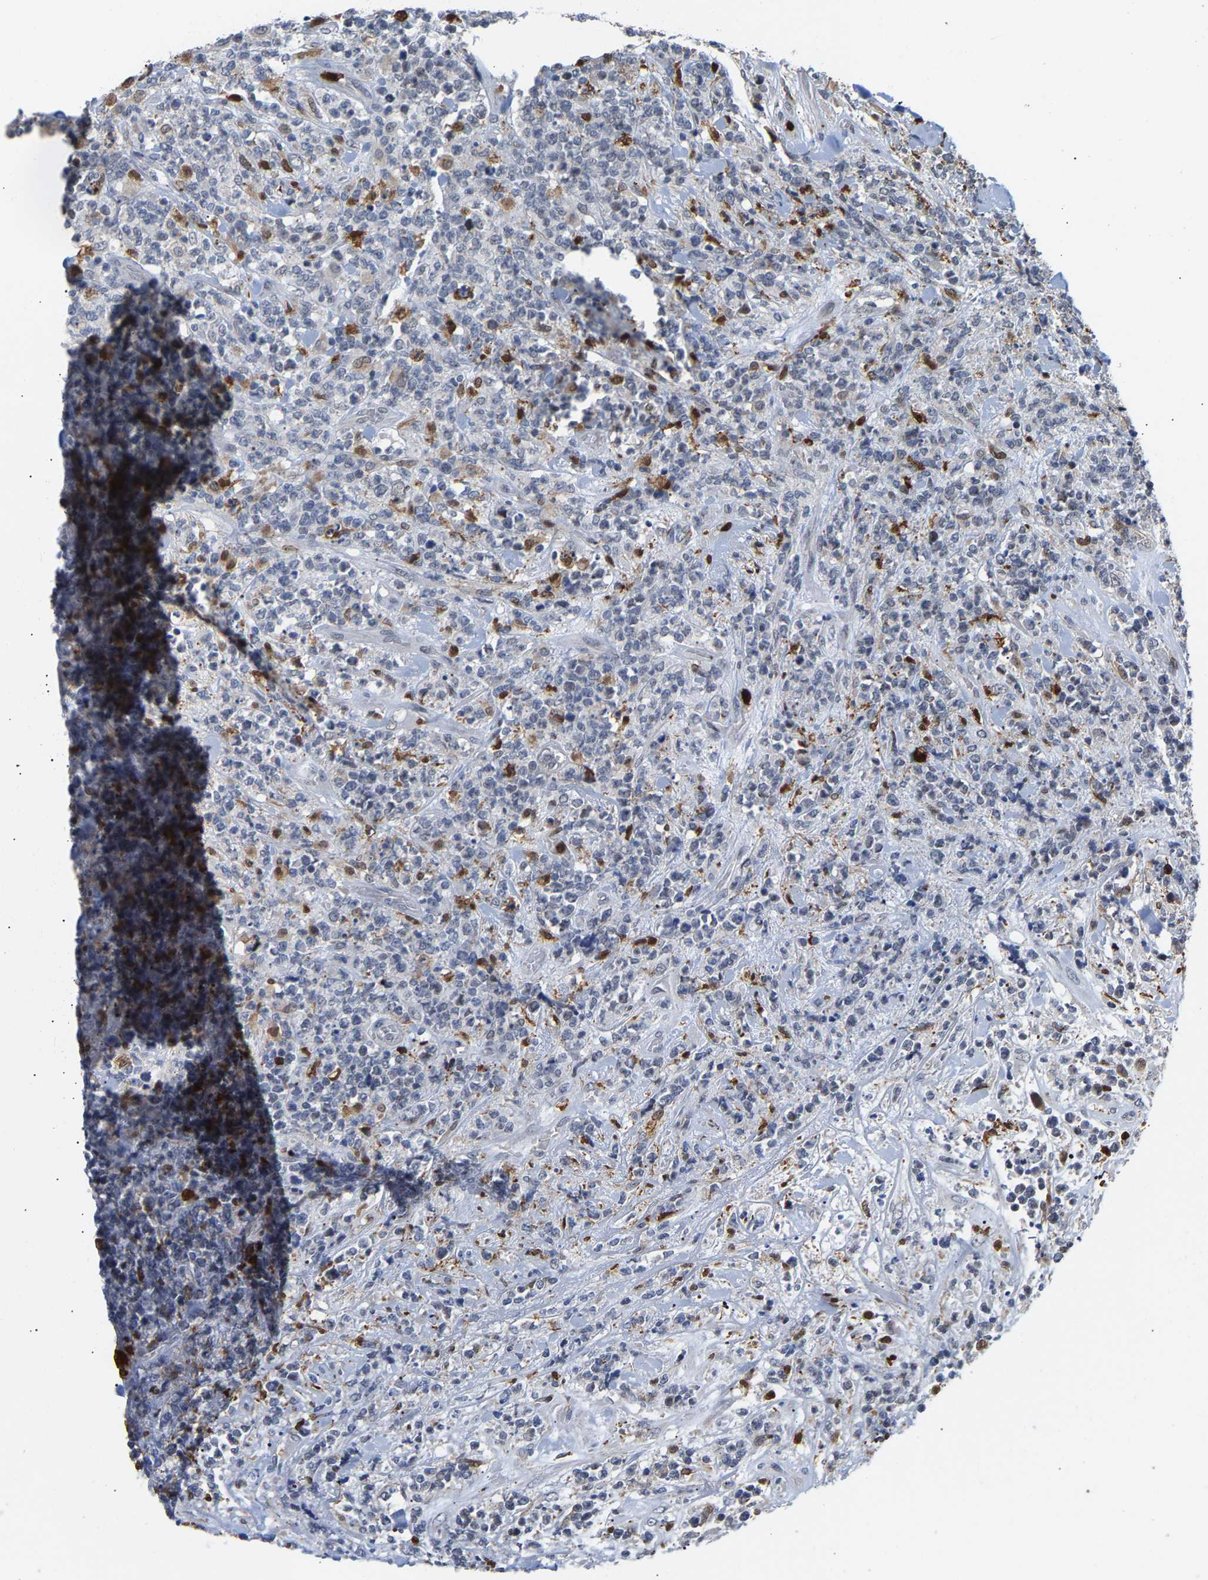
{"staining": {"intensity": "negative", "quantity": "none", "location": "none"}, "tissue": "lymphoma", "cell_type": "Tumor cells", "image_type": "cancer", "snomed": [{"axis": "morphology", "description": "Malignant lymphoma, non-Hodgkin's type, High grade"}, {"axis": "topography", "description": "Soft tissue"}], "caption": "The histopathology image exhibits no significant staining in tumor cells of lymphoma. (DAB immunohistochemistry (IHC) with hematoxylin counter stain).", "gene": "TDRD7", "patient": {"sex": "male", "age": 18}}